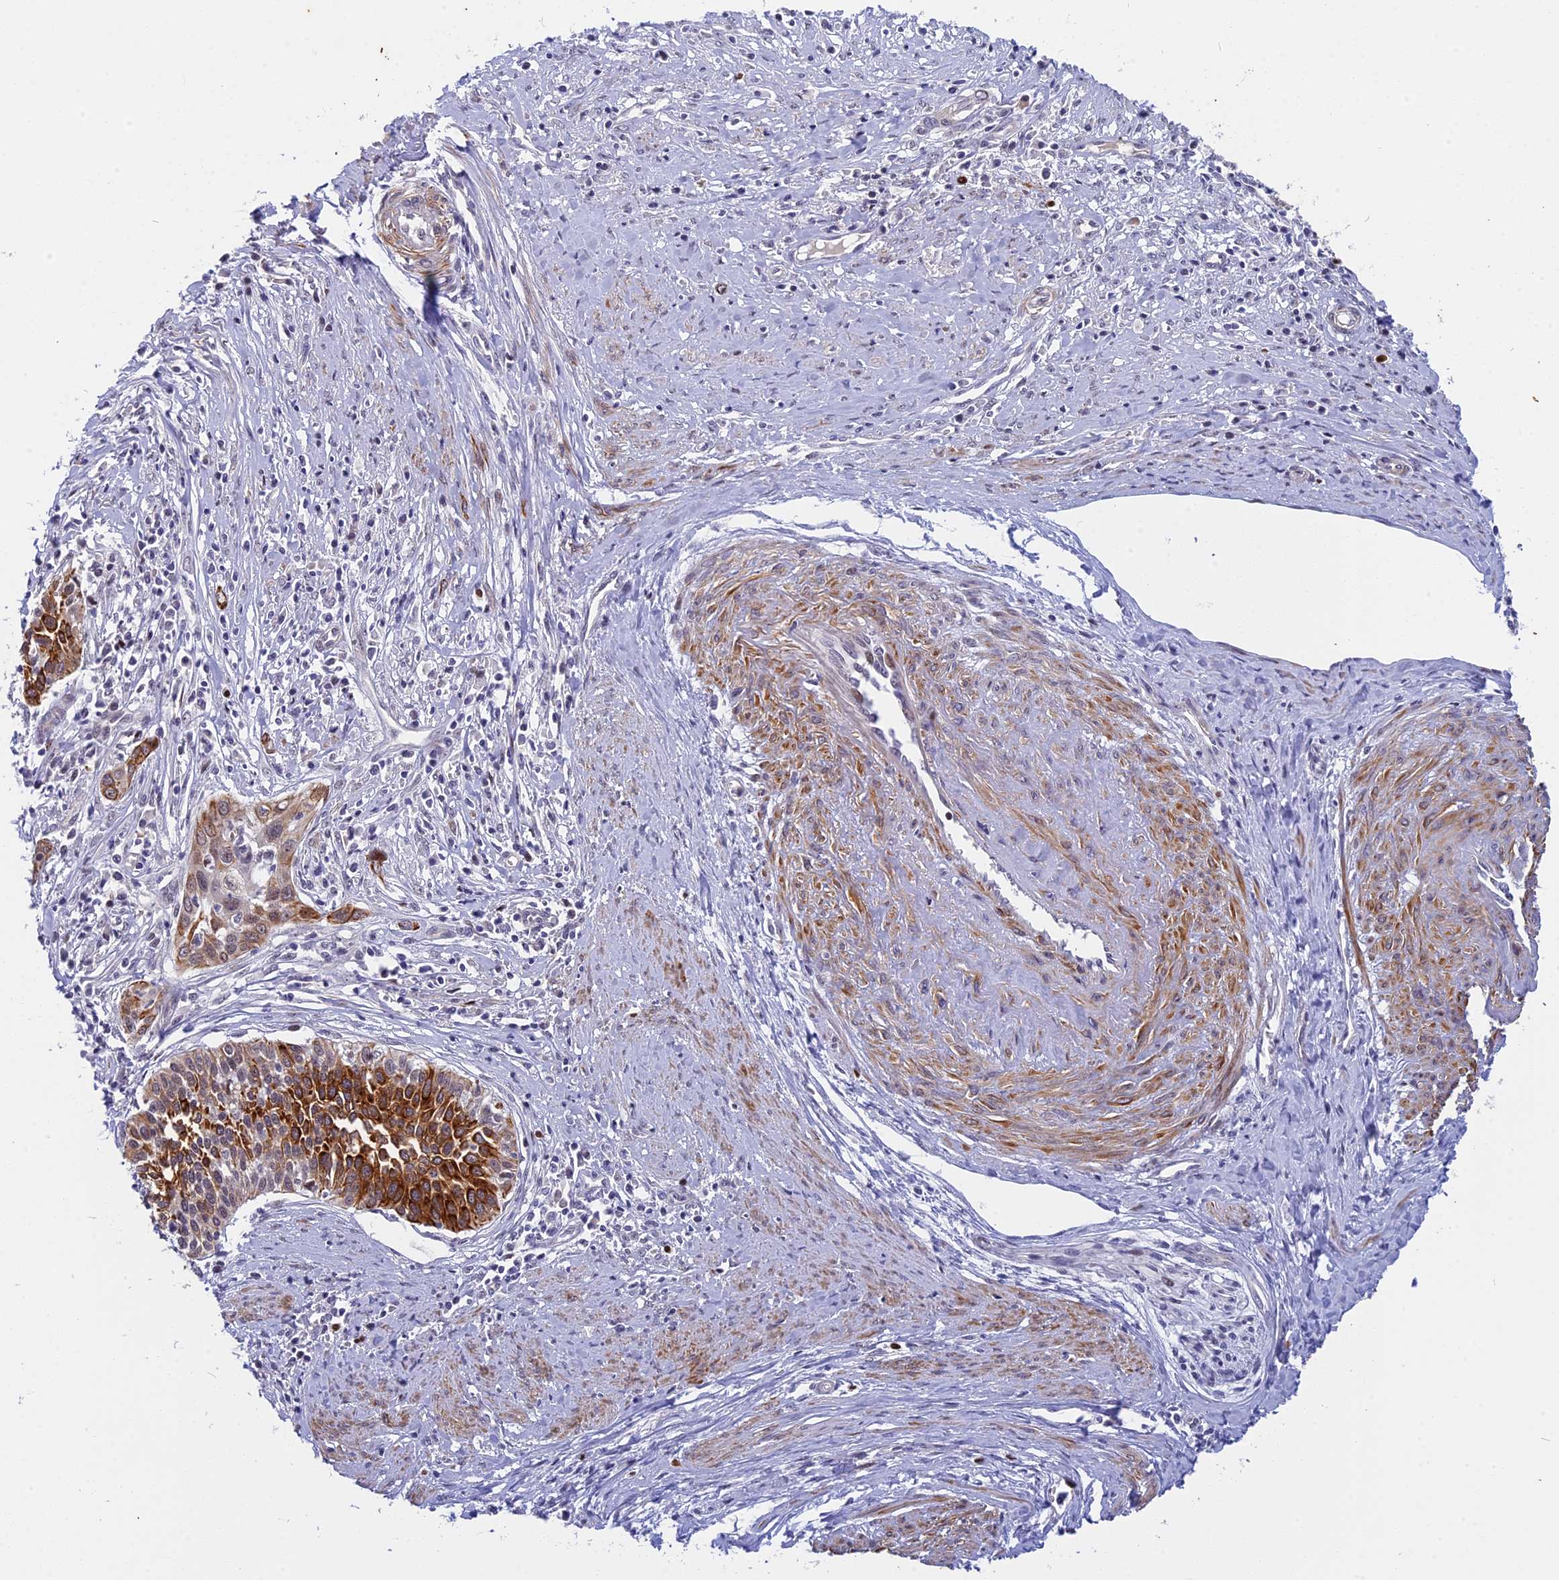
{"staining": {"intensity": "strong", "quantity": "<25%", "location": "cytoplasmic/membranous"}, "tissue": "cervical cancer", "cell_type": "Tumor cells", "image_type": "cancer", "snomed": [{"axis": "morphology", "description": "Squamous cell carcinoma, NOS"}, {"axis": "topography", "description": "Cervix"}], "caption": "This photomicrograph exhibits squamous cell carcinoma (cervical) stained with immunohistochemistry (IHC) to label a protein in brown. The cytoplasmic/membranous of tumor cells show strong positivity for the protein. Nuclei are counter-stained blue.", "gene": "ANKRD34B", "patient": {"sex": "female", "age": 34}}